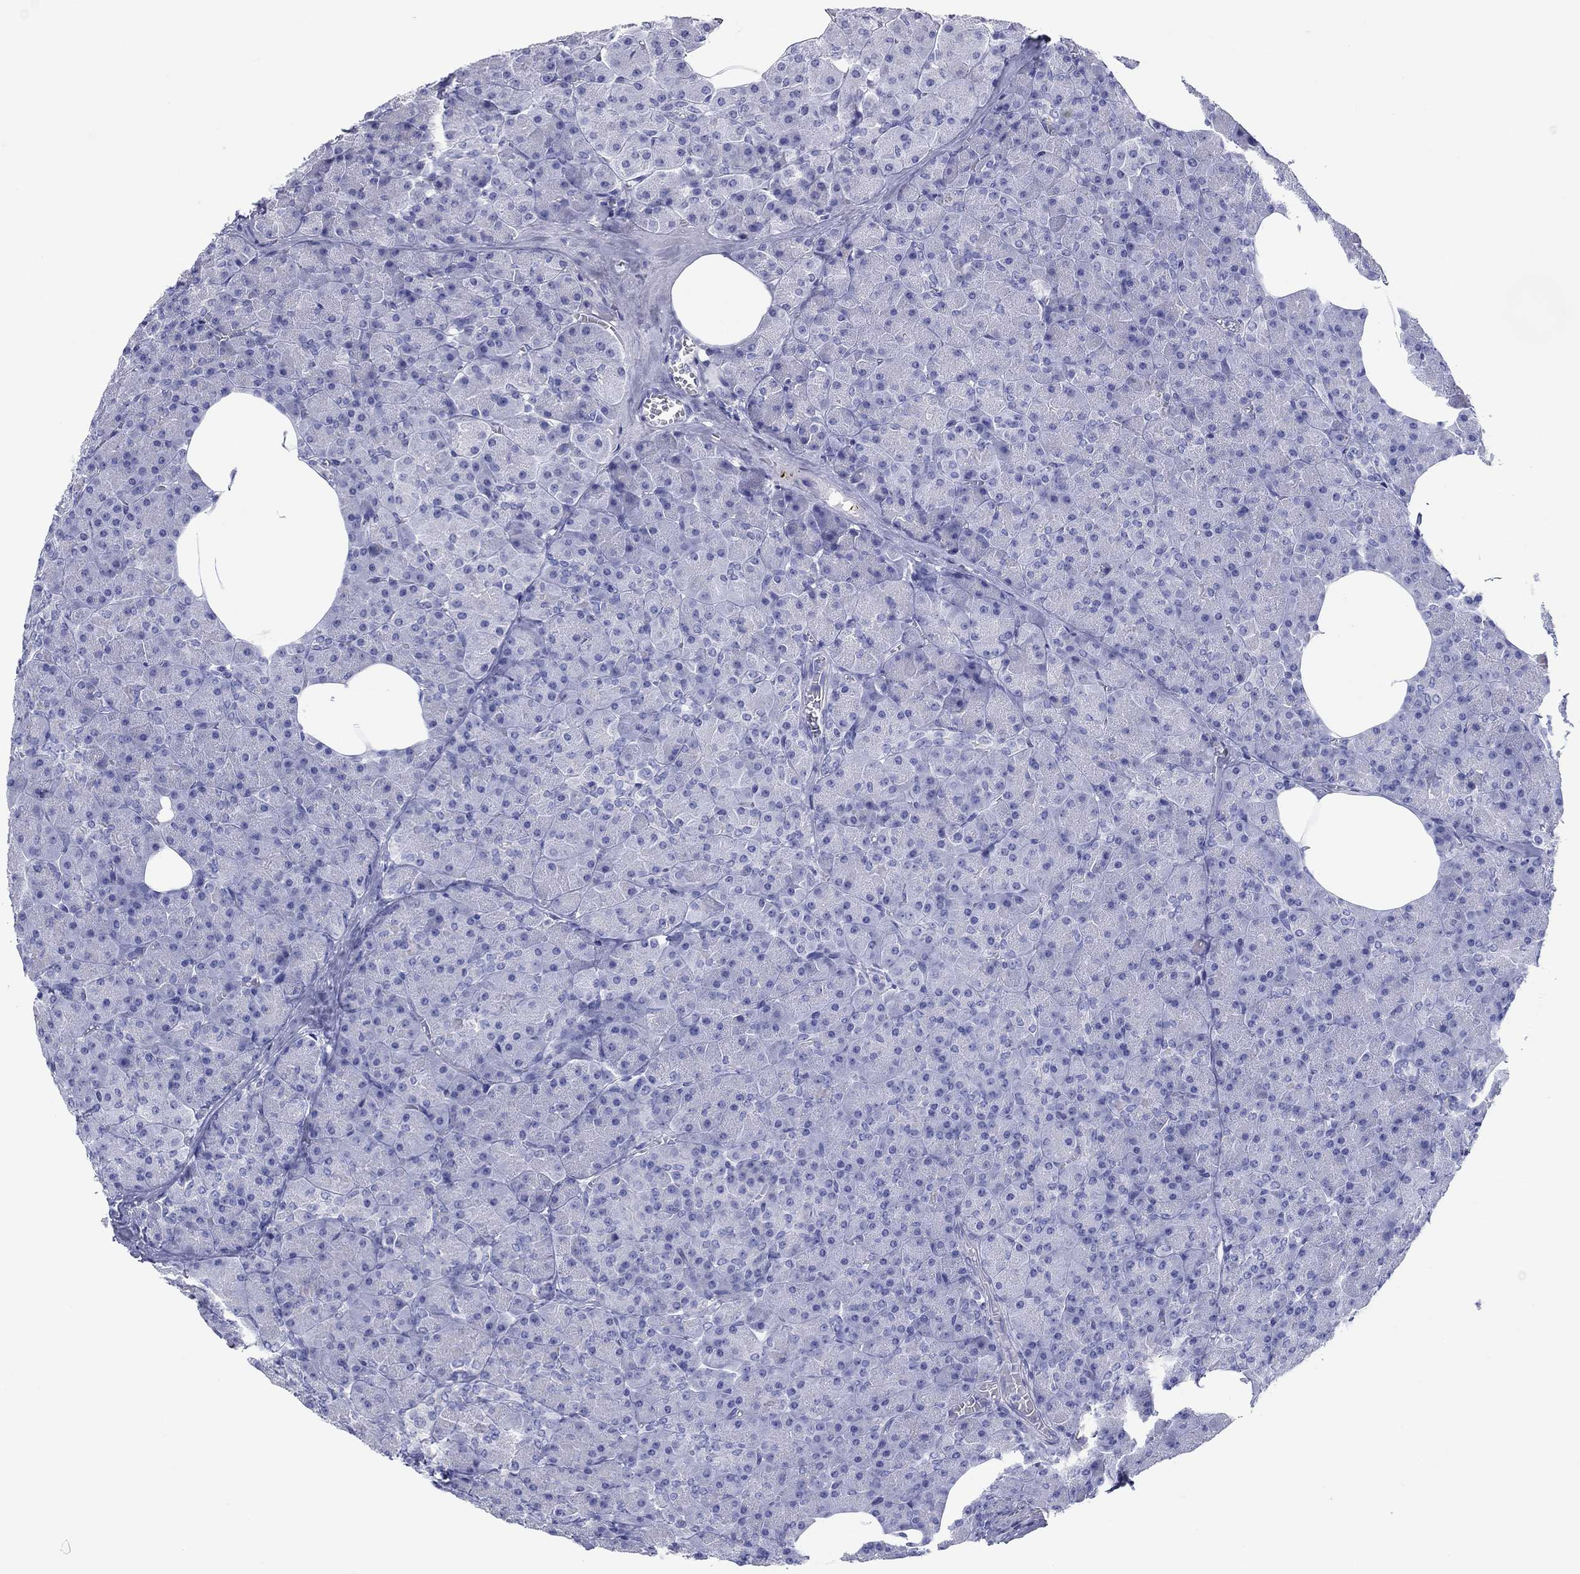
{"staining": {"intensity": "negative", "quantity": "none", "location": "none"}, "tissue": "pancreas", "cell_type": "Exocrine glandular cells", "image_type": "normal", "snomed": [{"axis": "morphology", "description": "Normal tissue, NOS"}, {"axis": "topography", "description": "Pancreas"}], "caption": "An image of pancreas stained for a protein exhibits no brown staining in exocrine glandular cells. Nuclei are stained in blue.", "gene": "ATP4A", "patient": {"sex": "female", "age": 45}}